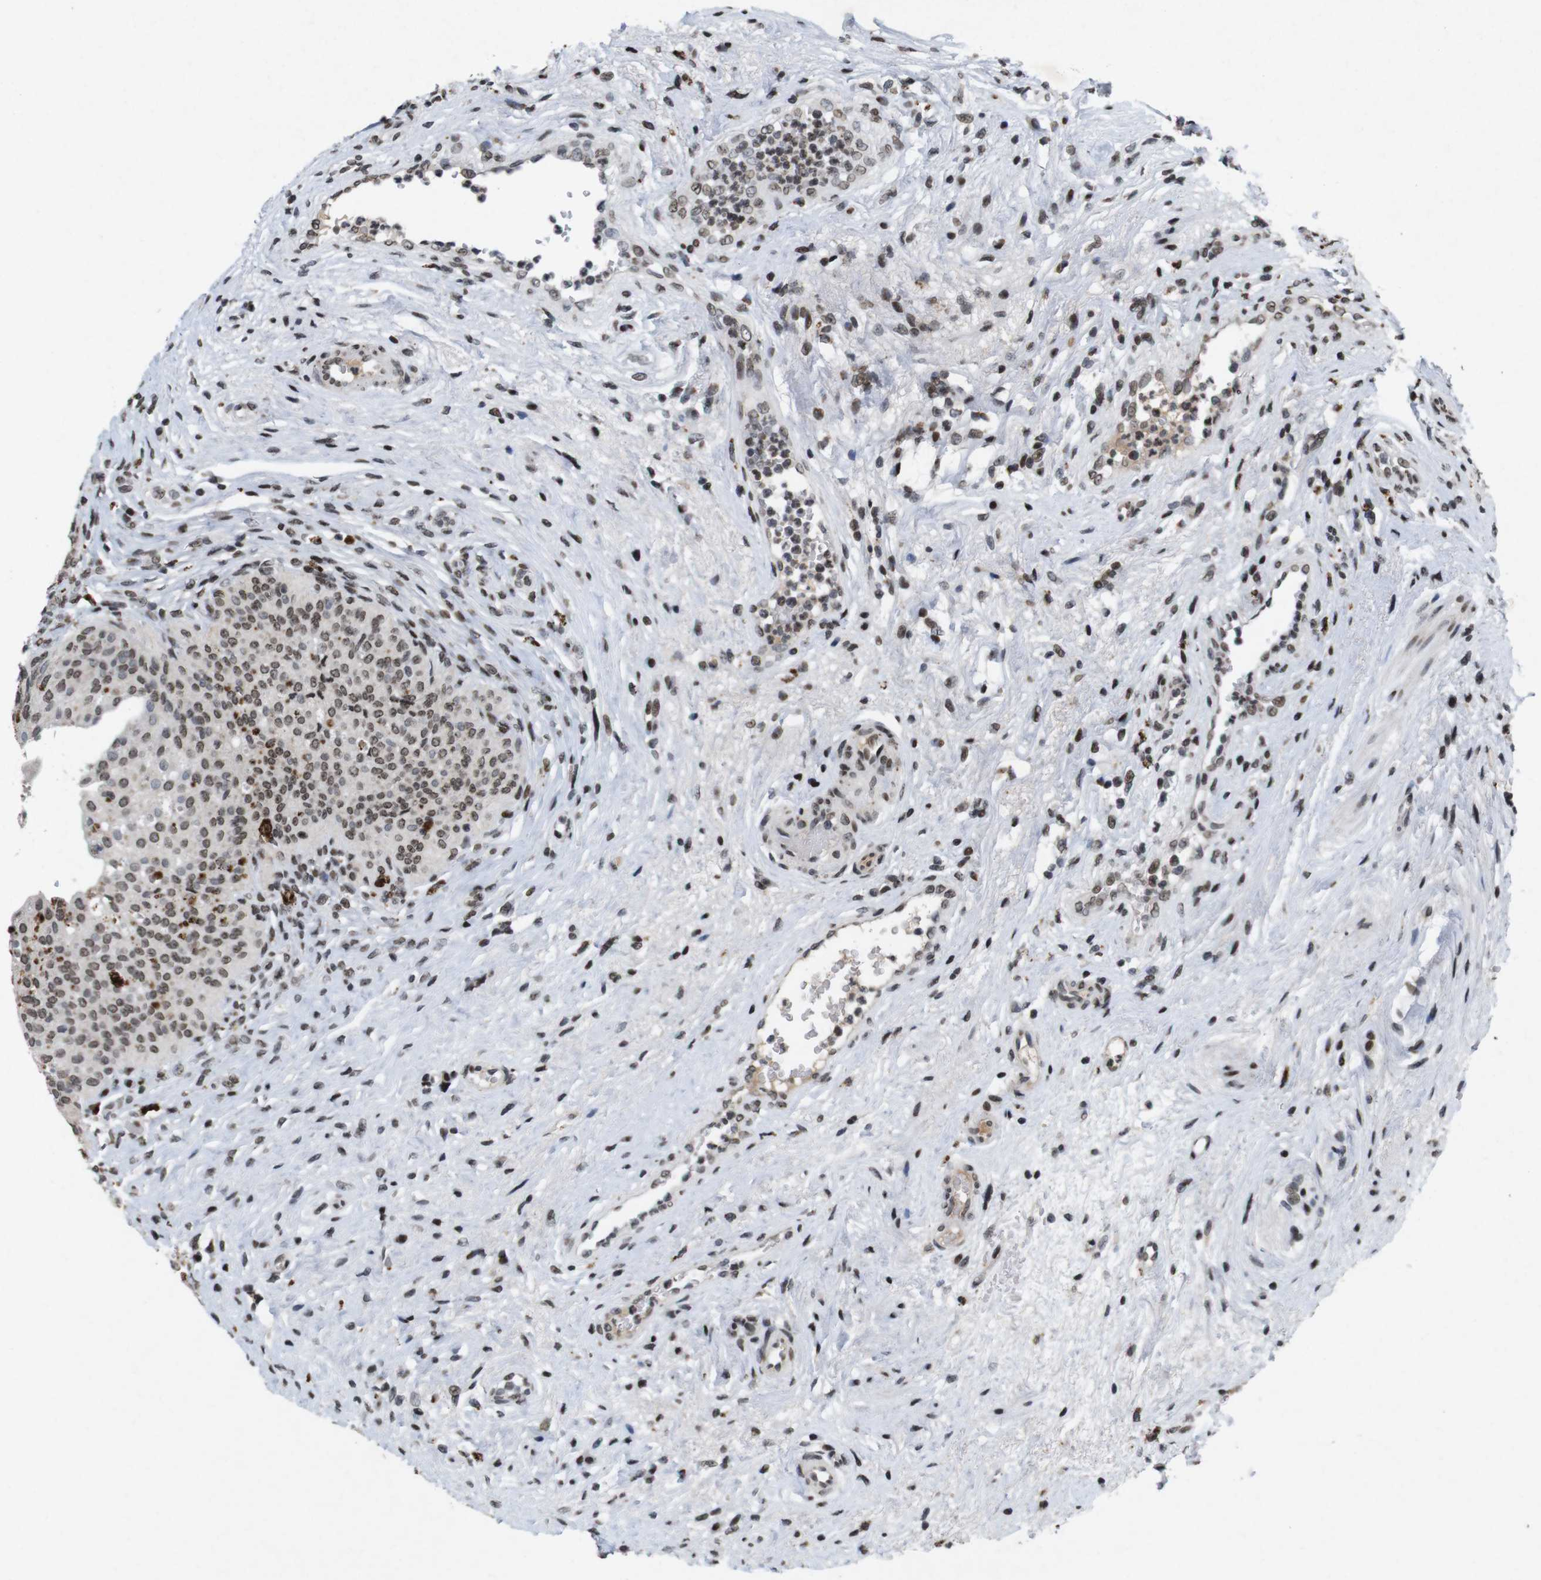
{"staining": {"intensity": "moderate", "quantity": ">75%", "location": "nuclear"}, "tissue": "urinary bladder", "cell_type": "Urothelial cells", "image_type": "normal", "snomed": [{"axis": "morphology", "description": "Normal tissue, NOS"}, {"axis": "topography", "description": "Urinary bladder"}], "caption": "Immunohistochemical staining of benign urinary bladder demonstrates moderate nuclear protein positivity in approximately >75% of urothelial cells. Nuclei are stained in blue.", "gene": "MAGEH1", "patient": {"sex": "male", "age": 46}}